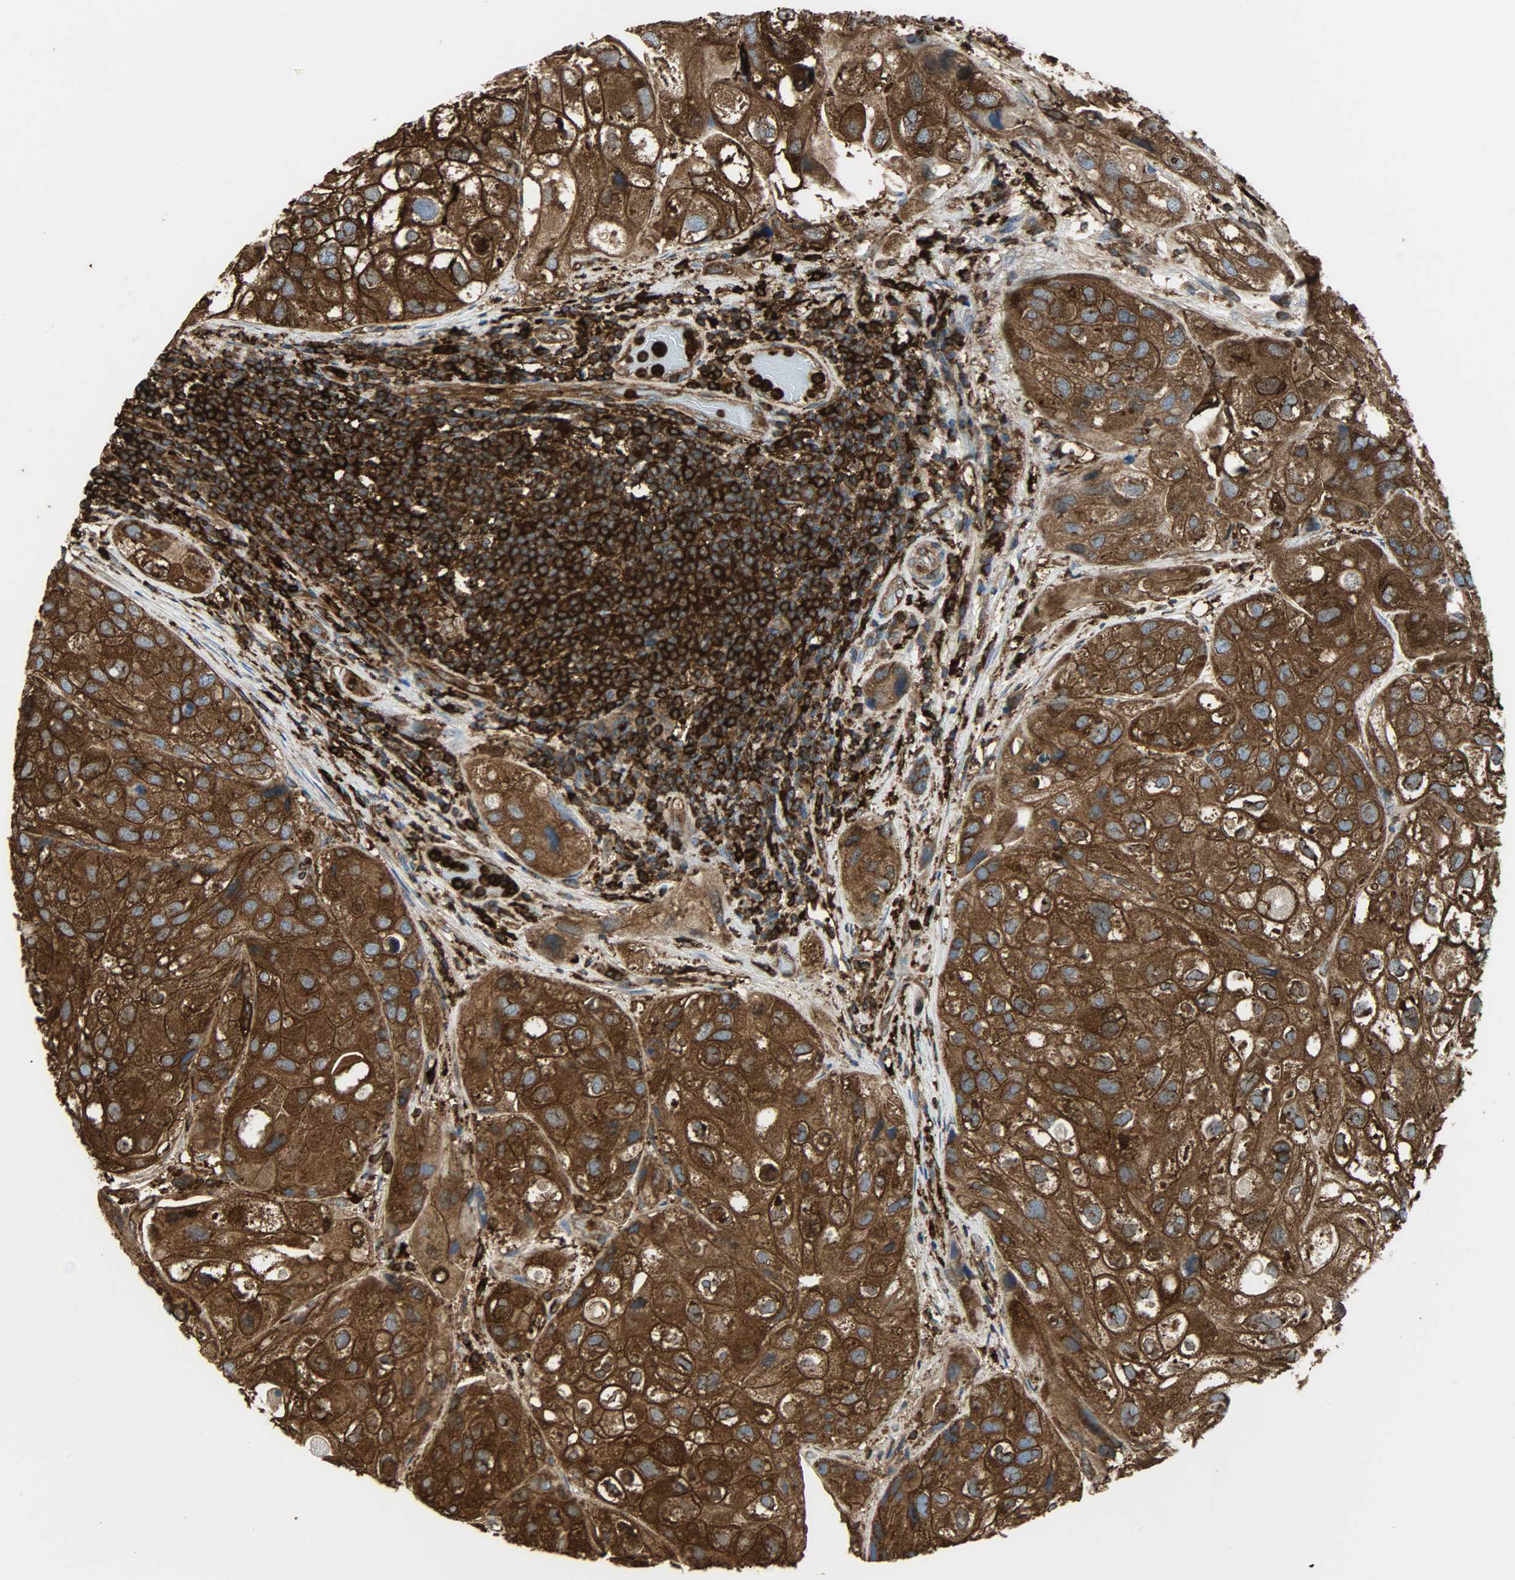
{"staining": {"intensity": "strong", "quantity": ">75%", "location": "cytoplasmic/membranous"}, "tissue": "urothelial cancer", "cell_type": "Tumor cells", "image_type": "cancer", "snomed": [{"axis": "morphology", "description": "Urothelial carcinoma, High grade"}, {"axis": "topography", "description": "Urinary bladder"}], "caption": "Urothelial cancer stained for a protein (brown) reveals strong cytoplasmic/membranous positive staining in about >75% of tumor cells.", "gene": "VASP", "patient": {"sex": "female", "age": 64}}